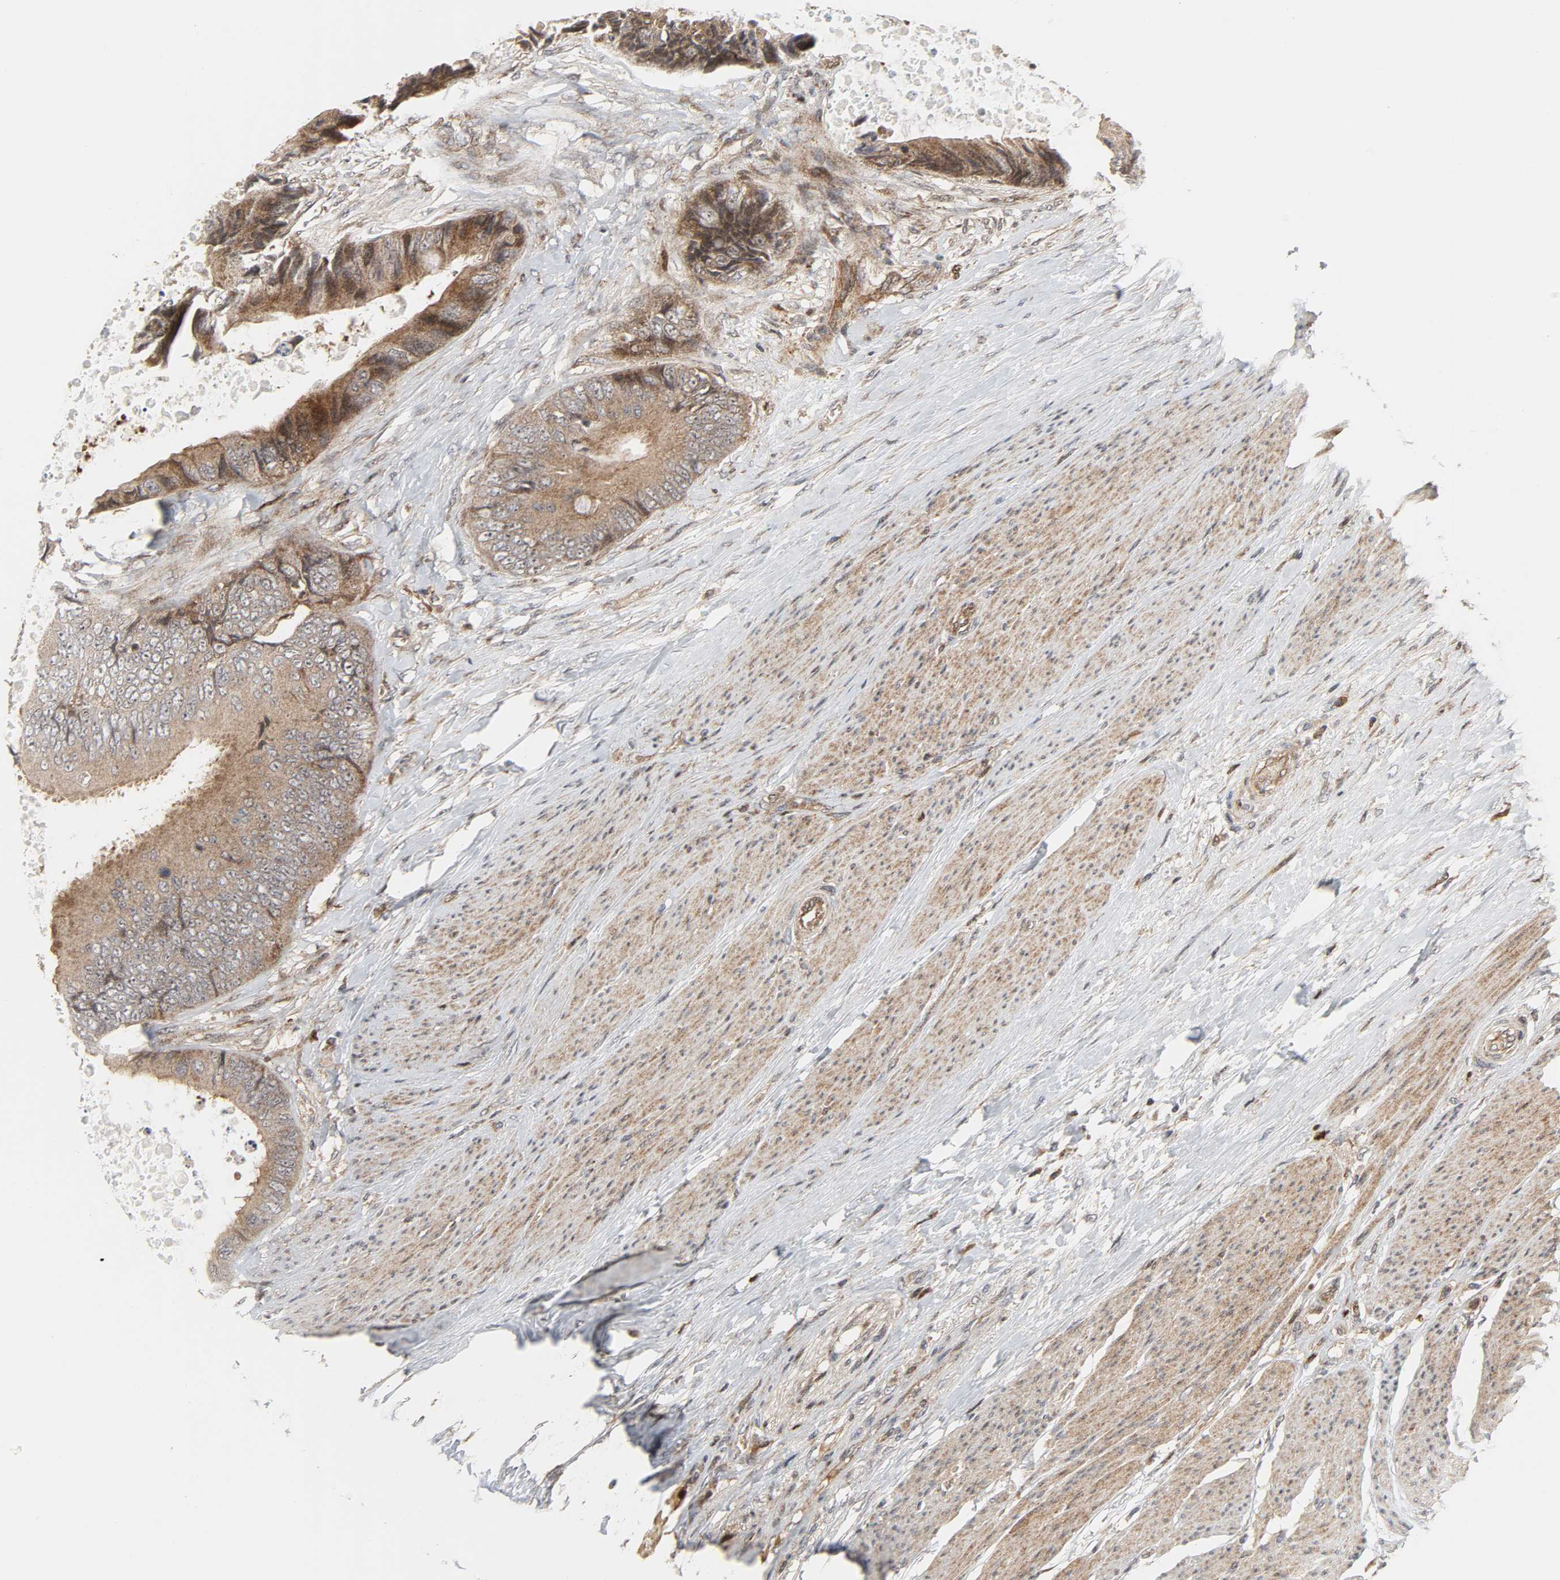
{"staining": {"intensity": "moderate", "quantity": ">75%", "location": "cytoplasmic/membranous"}, "tissue": "colorectal cancer", "cell_type": "Tumor cells", "image_type": "cancer", "snomed": [{"axis": "morphology", "description": "Adenocarcinoma, NOS"}, {"axis": "topography", "description": "Rectum"}], "caption": "Brown immunohistochemical staining in human colorectal cancer (adenocarcinoma) reveals moderate cytoplasmic/membranous expression in about >75% of tumor cells.", "gene": "CHUK", "patient": {"sex": "female", "age": 77}}